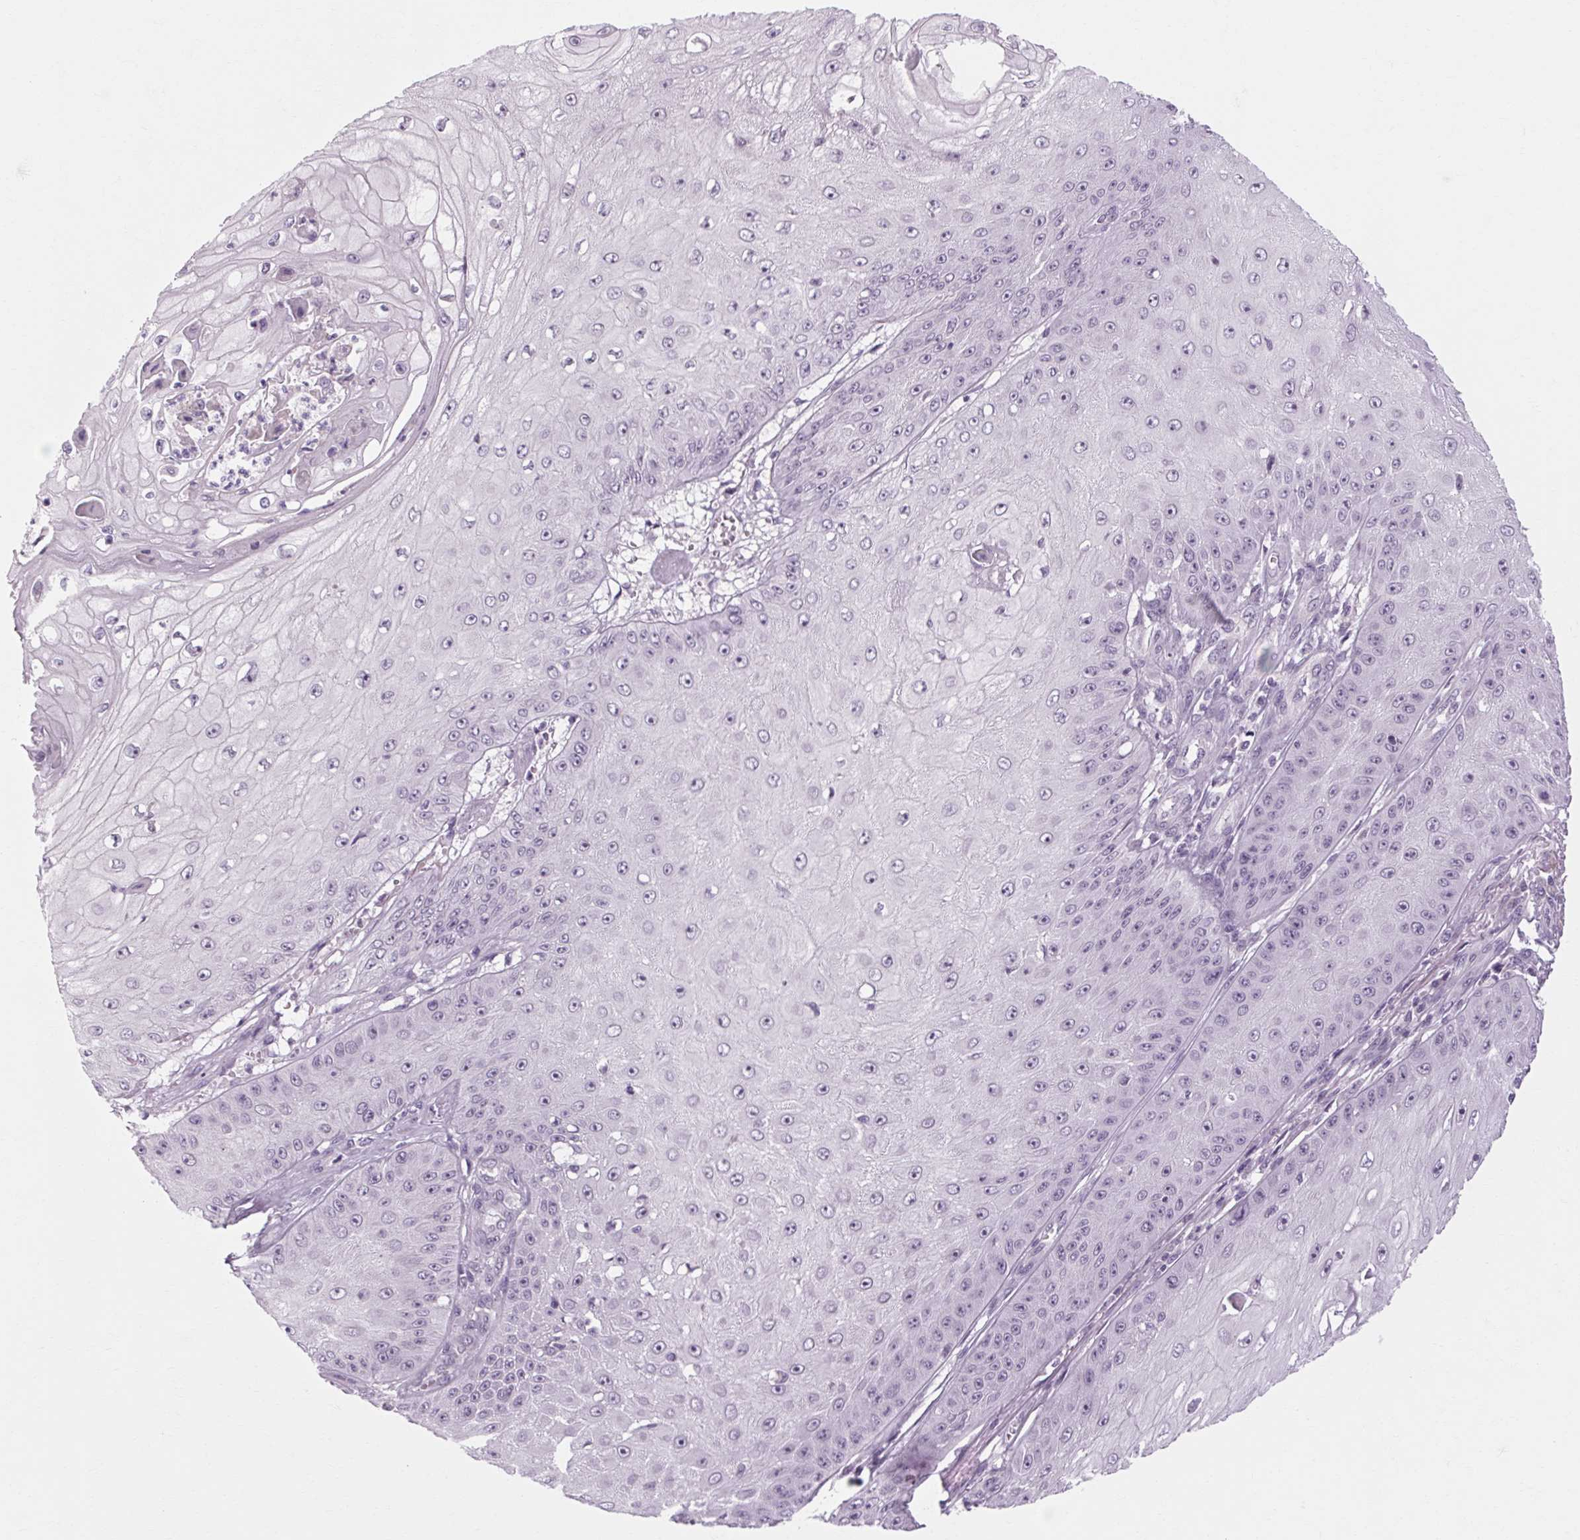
{"staining": {"intensity": "negative", "quantity": "none", "location": "none"}, "tissue": "skin cancer", "cell_type": "Tumor cells", "image_type": "cancer", "snomed": [{"axis": "morphology", "description": "Squamous cell carcinoma, NOS"}, {"axis": "topography", "description": "Skin"}], "caption": "This is an IHC histopathology image of human skin cancer. There is no staining in tumor cells.", "gene": "KLHL40", "patient": {"sex": "male", "age": 70}}